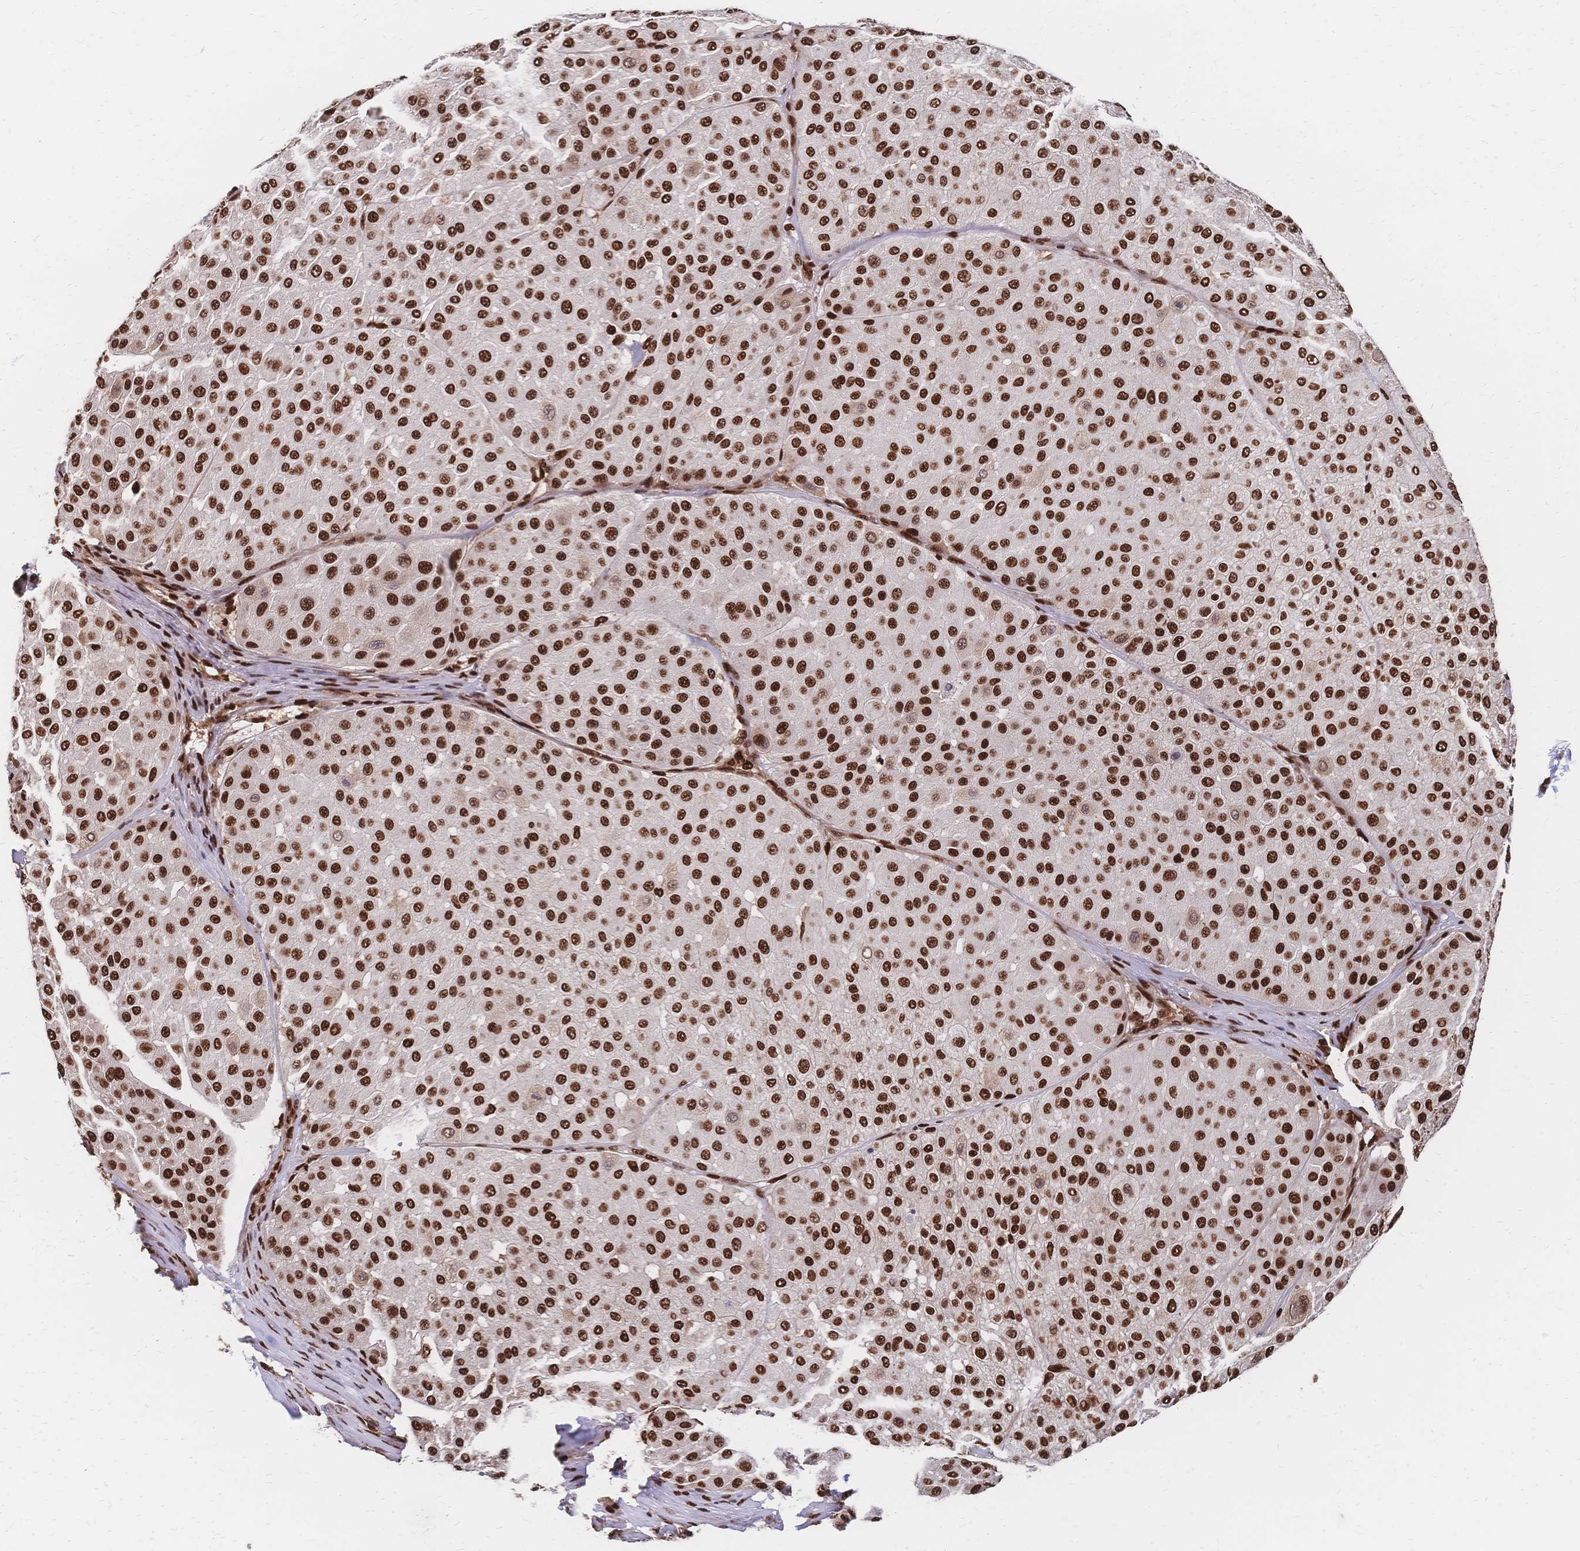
{"staining": {"intensity": "strong", "quantity": ">75%", "location": "nuclear"}, "tissue": "melanoma", "cell_type": "Tumor cells", "image_type": "cancer", "snomed": [{"axis": "morphology", "description": "Malignant melanoma, Metastatic site"}, {"axis": "topography", "description": "Smooth muscle"}], "caption": "A micrograph of melanoma stained for a protein displays strong nuclear brown staining in tumor cells.", "gene": "HDGF", "patient": {"sex": "male", "age": 41}}